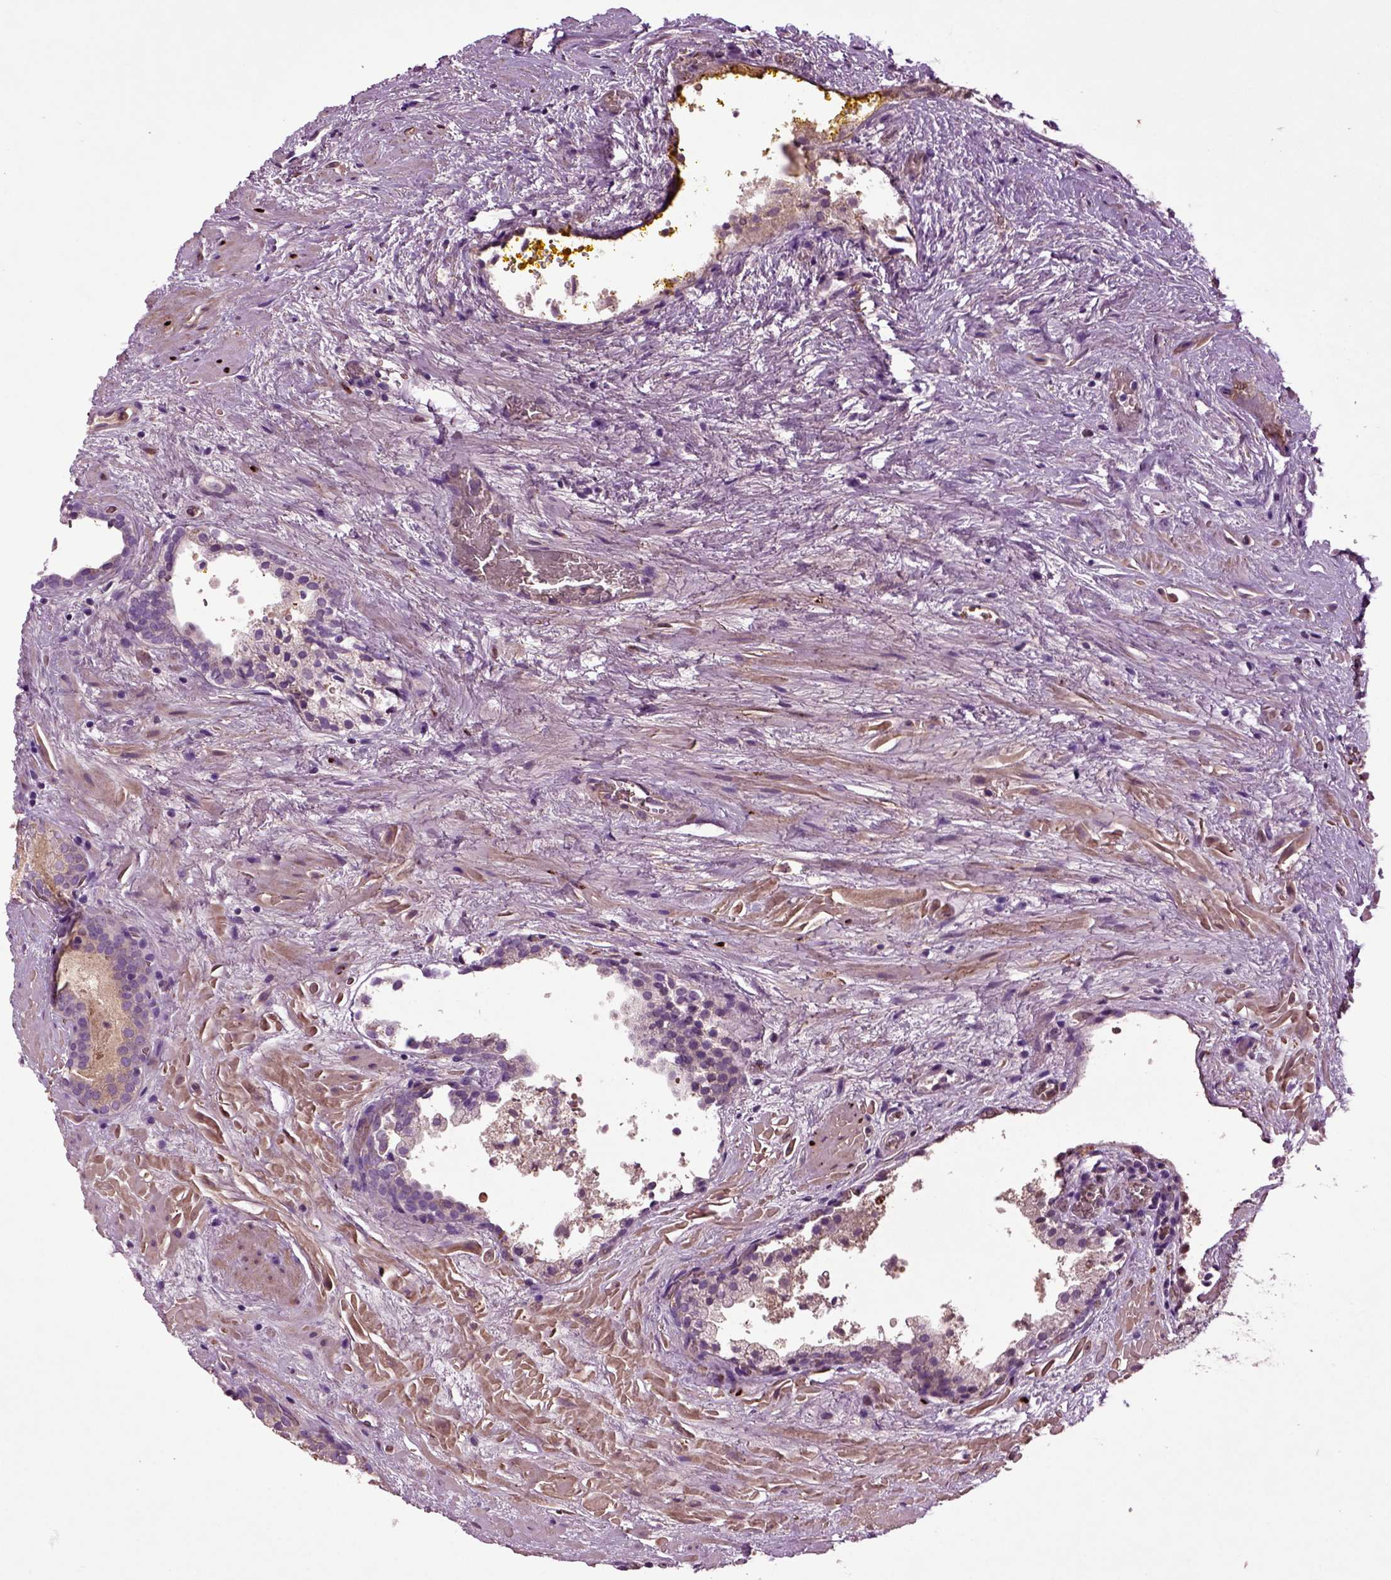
{"staining": {"intensity": "negative", "quantity": "none", "location": "none"}, "tissue": "prostate cancer", "cell_type": "Tumor cells", "image_type": "cancer", "snomed": [{"axis": "morphology", "description": "Adenocarcinoma, NOS"}, {"axis": "topography", "description": "Prostate"}], "caption": "IHC photomicrograph of neoplastic tissue: human adenocarcinoma (prostate) stained with DAB demonstrates no significant protein positivity in tumor cells.", "gene": "SPON1", "patient": {"sex": "male", "age": 66}}